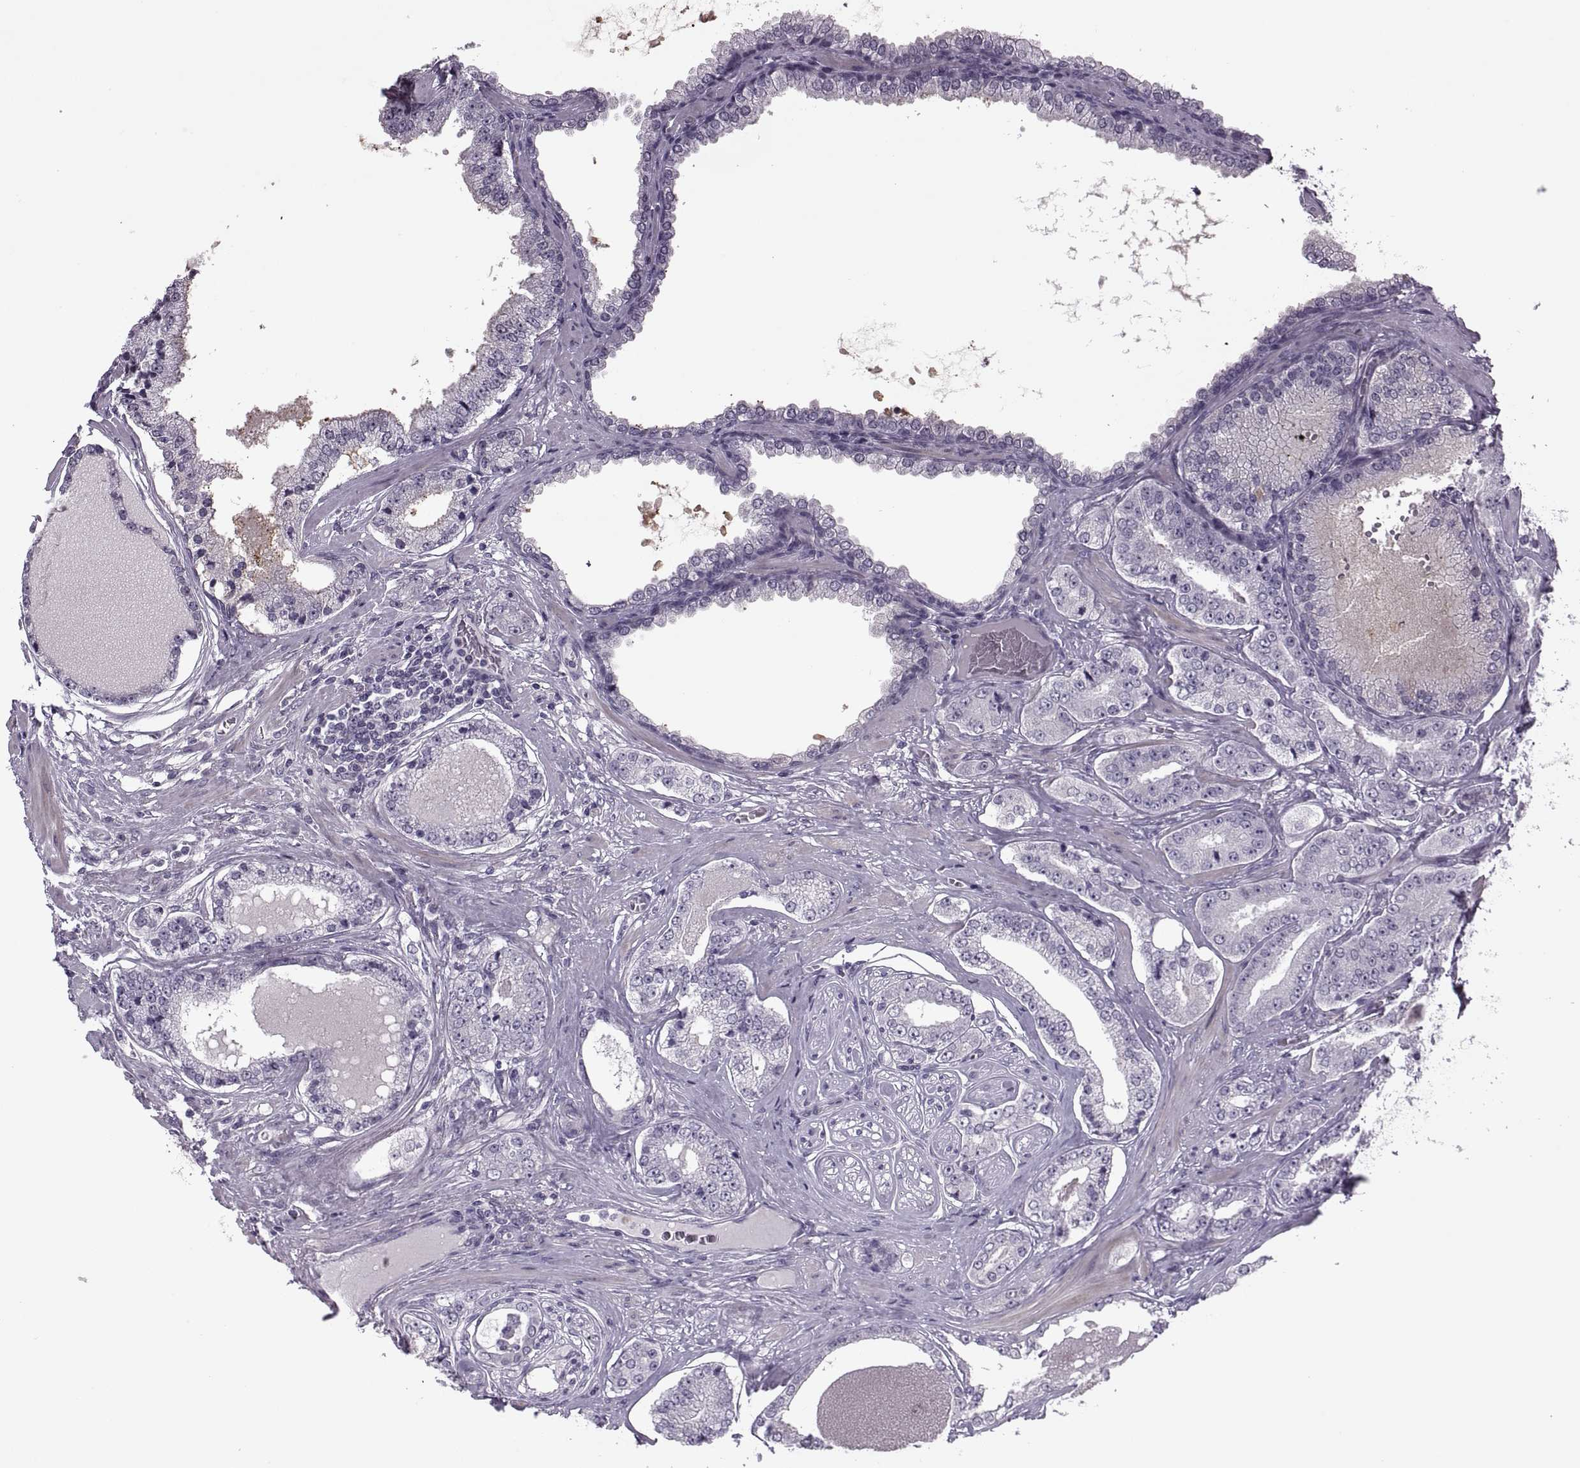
{"staining": {"intensity": "negative", "quantity": "none", "location": "none"}, "tissue": "prostate cancer", "cell_type": "Tumor cells", "image_type": "cancer", "snomed": [{"axis": "morphology", "description": "Adenocarcinoma, NOS"}, {"axis": "topography", "description": "Prostate"}], "caption": "The histopathology image exhibits no significant positivity in tumor cells of adenocarcinoma (prostate).", "gene": "ODF3", "patient": {"sex": "male", "age": 64}}